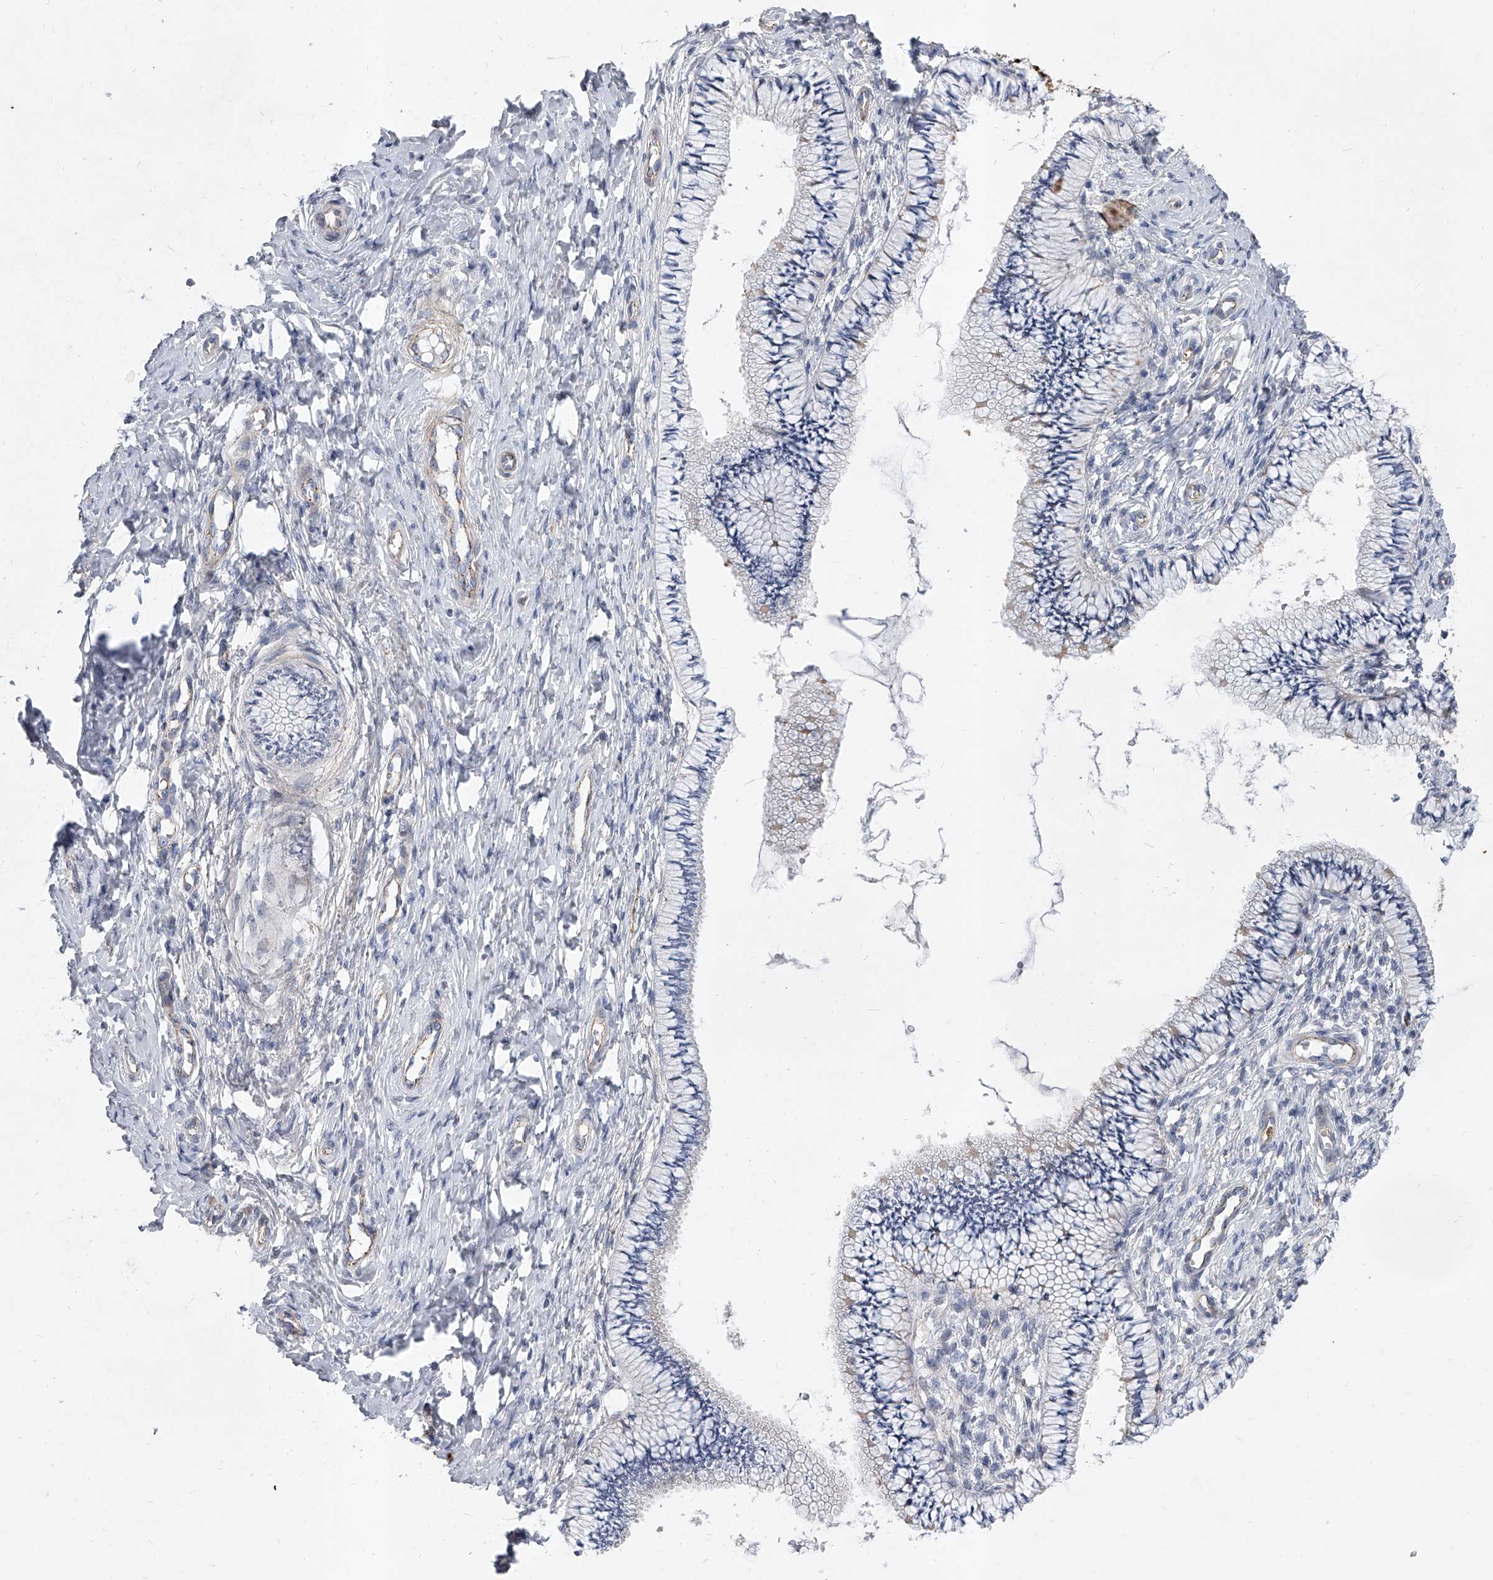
{"staining": {"intensity": "moderate", "quantity": "25%-75%", "location": "cytoplasmic/membranous"}, "tissue": "cervix", "cell_type": "Glandular cells", "image_type": "normal", "snomed": [{"axis": "morphology", "description": "Normal tissue, NOS"}, {"axis": "topography", "description": "Cervix"}], "caption": "DAB immunohistochemical staining of benign human cervix exhibits moderate cytoplasmic/membranous protein expression in about 25%-75% of glandular cells.", "gene": "ENSG00000250424", "patient": {"sex": "female", "age": 36}}